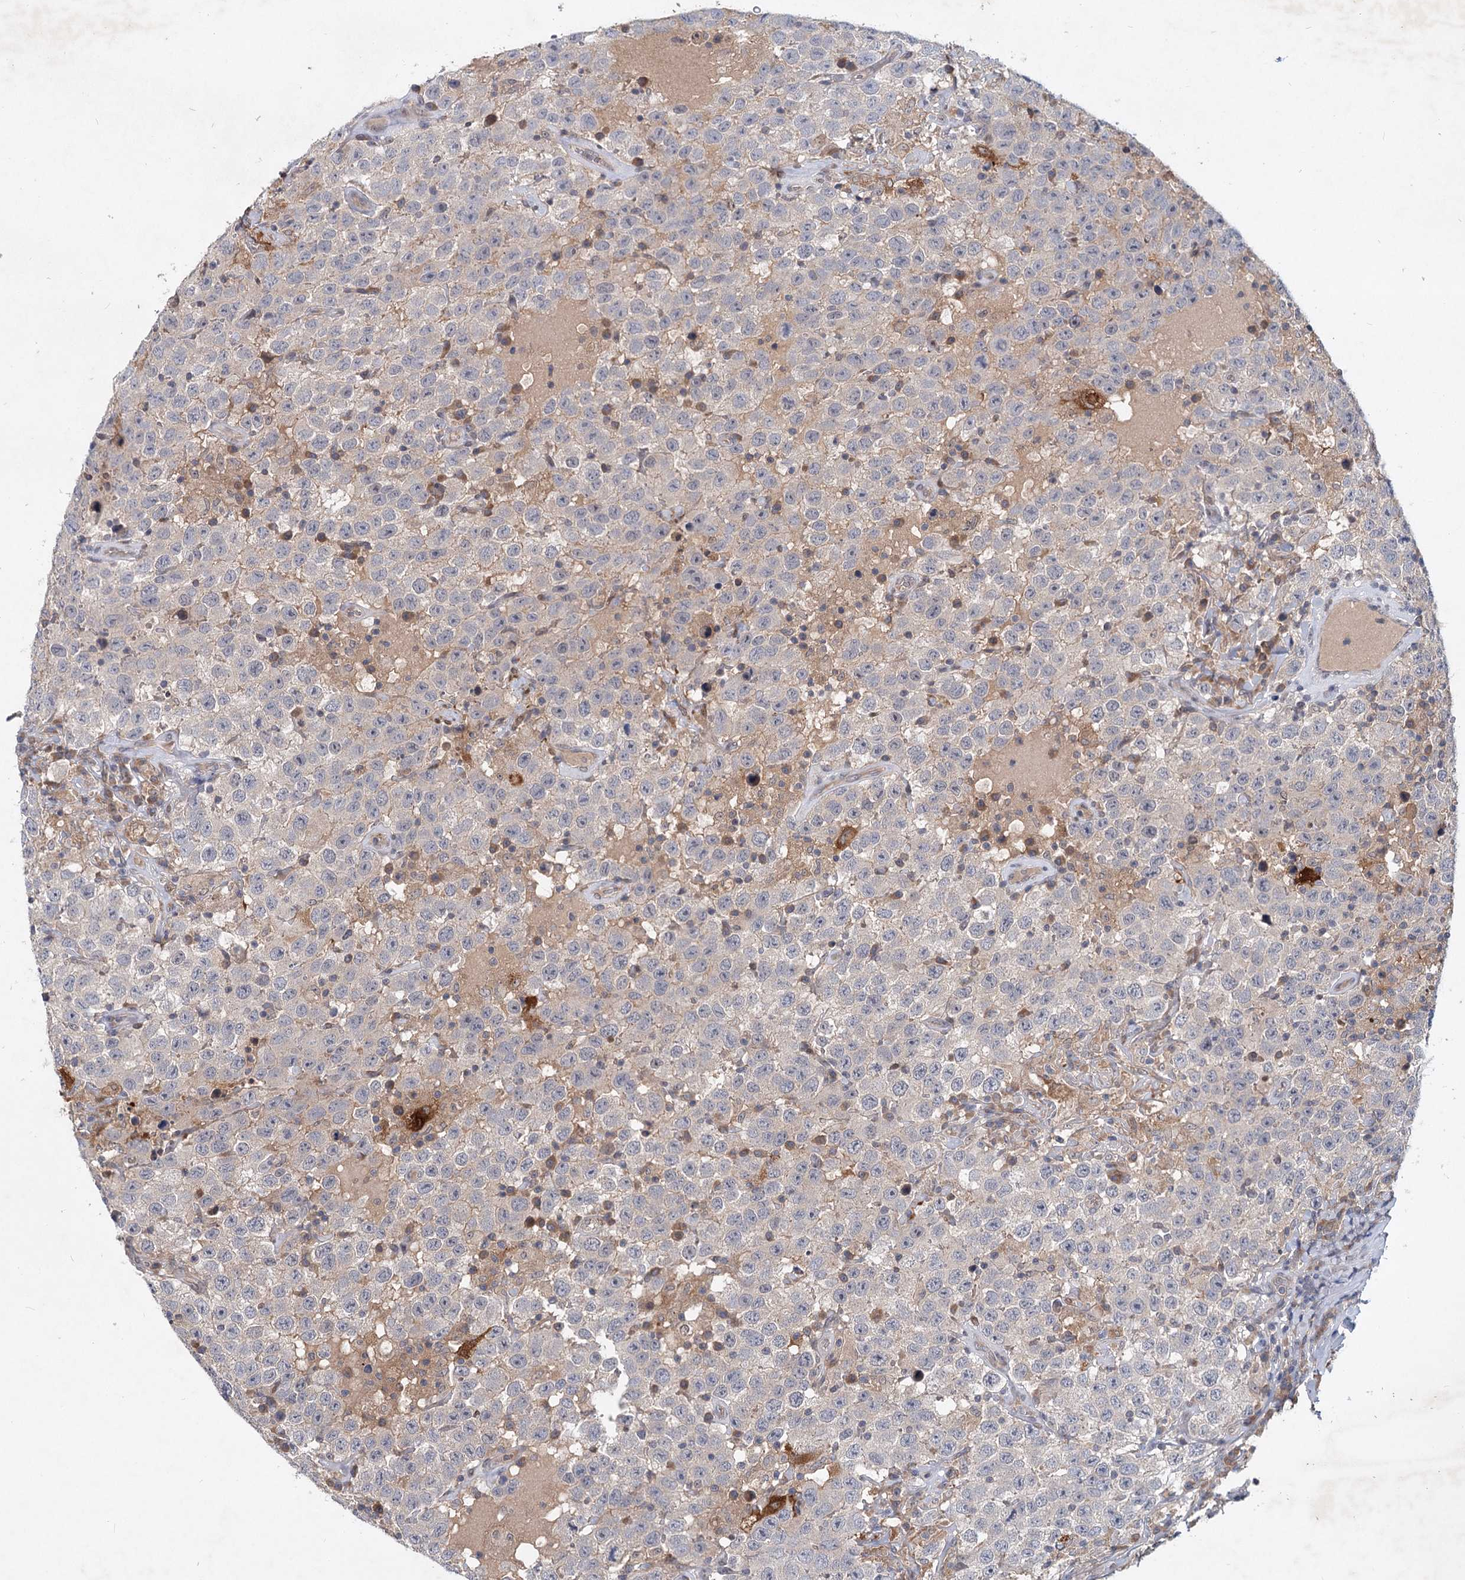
{"staining": {"intensity": "negative", "quantity": "none", "location": "none"}, "tissue": "testis cancer", "cell_type": "Tumor cells", "image_type": "cancer", "snomed": [{"axis": "morphology", "description": "Seminoma, NOS"}, {"axis": "topography", "description": "Testis"}], "caption": "Immunohistochemistry (IHC) of human testis cancer (seminoma) exhibits no expression in tumor cells.", "gene": "AP3B1", "patient": {"sex": "male", "age": 41}}